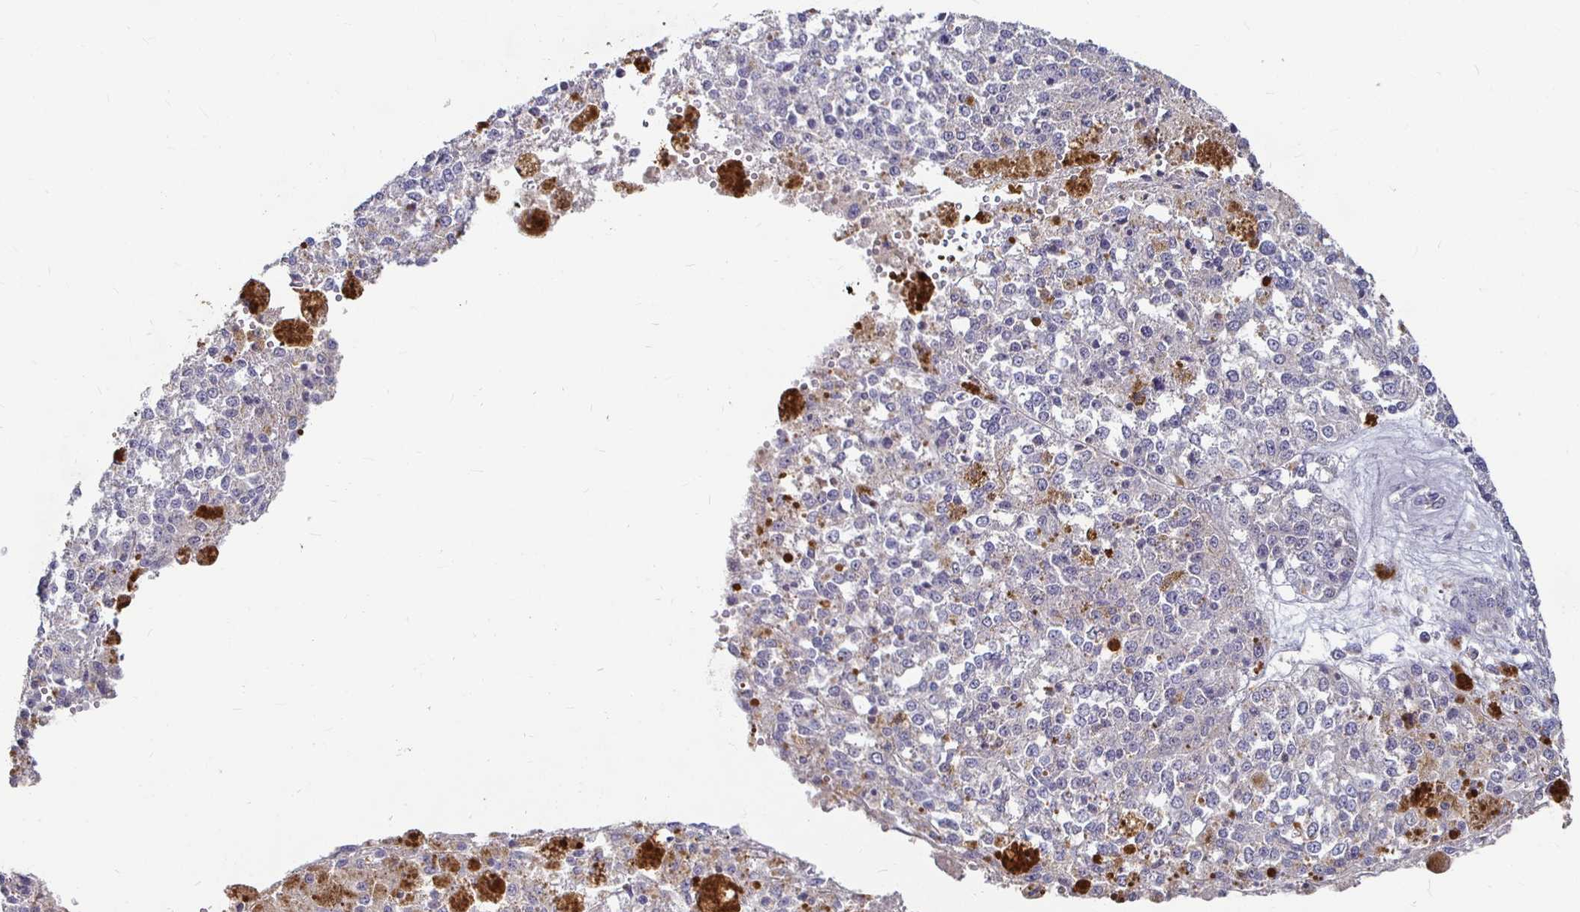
{"staining": {"intensity": "negative", "quantity": "none", "location": "none"}, "tissue": "melanoma", "cell_type": "Tumor cells", "image_type": "cancer", "snomed": [{"axis": "morphology", "description": "Malignant melanoma, Metastatic site"}, {"axis": "topography", "description": "Lymph node"}], "caption": "This is a image of immunohistochemistry (IHC) staining of melanoma, which shows no expression in tumor cells.", "gene": "RNF144B", "patient": {"sex": "female", "age": 64}}